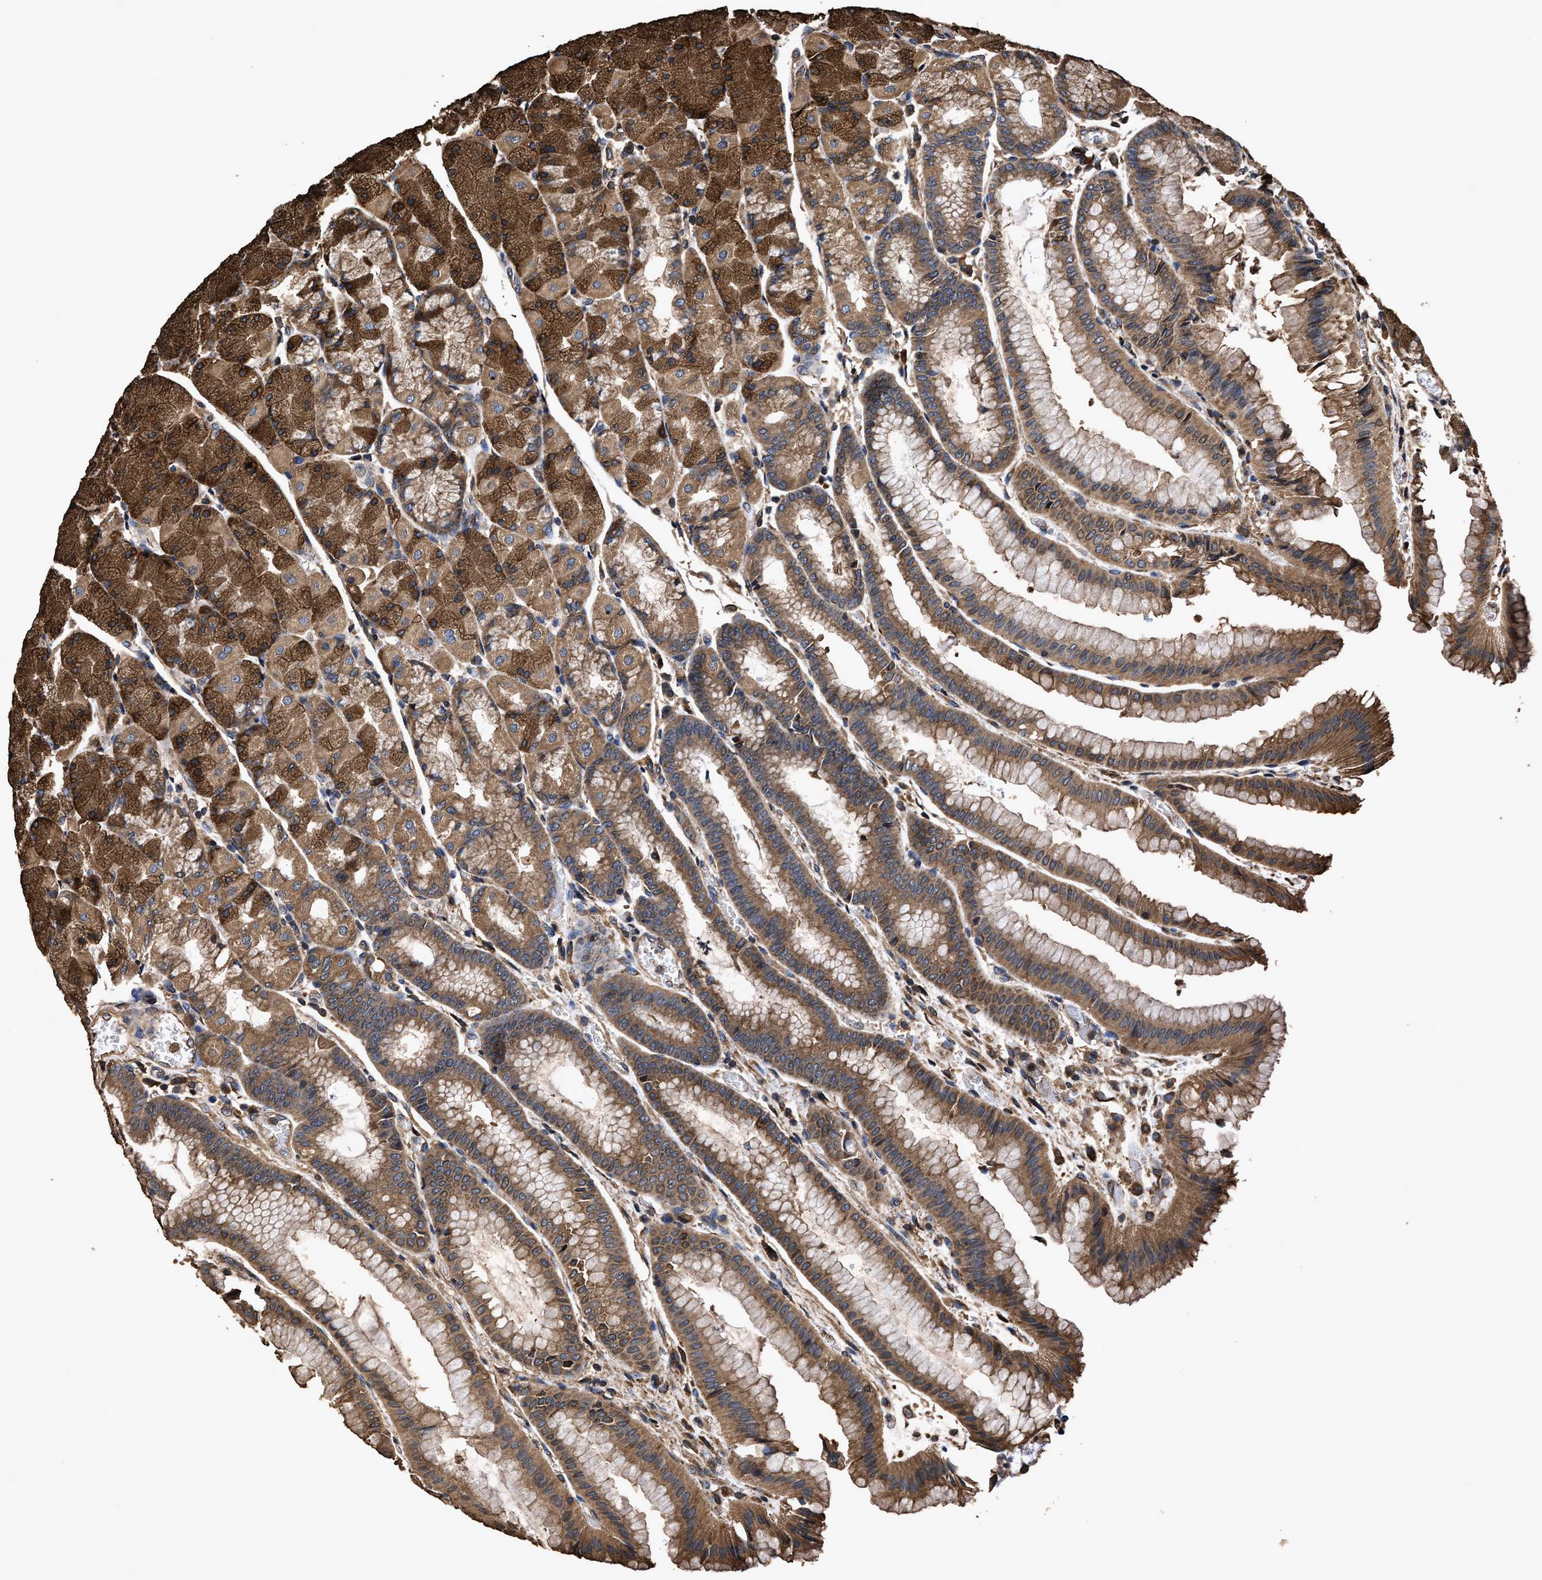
{"staining": {"intensity": "strong", "quantity": ">75%", "location": "cytoplasmic/membranous"}, "tissue": "stomach", "cell_type": "Glandular cells", "image_type": "normal", "snomed": [{"axis": "morphology", "description": "Normal tissue, NOS"}, {"axis": "morphology", "description": "Carcinoid, malignant, NOS"}, {"axis": "topography", "description": "Stomach, upper"}], "caption": "IHC of benign human stomach displays high levels of strong cytoplasmic/membranous positivity in approximately >75% of glandular cells. The staining was performed using DAB to visualize the protein expression in brown, while the nuclei were stained in blue with hematoxylin (Magnification: 20x).", "gene": "ZMYND19", "patient": {"sex": "male", "age": 39}}